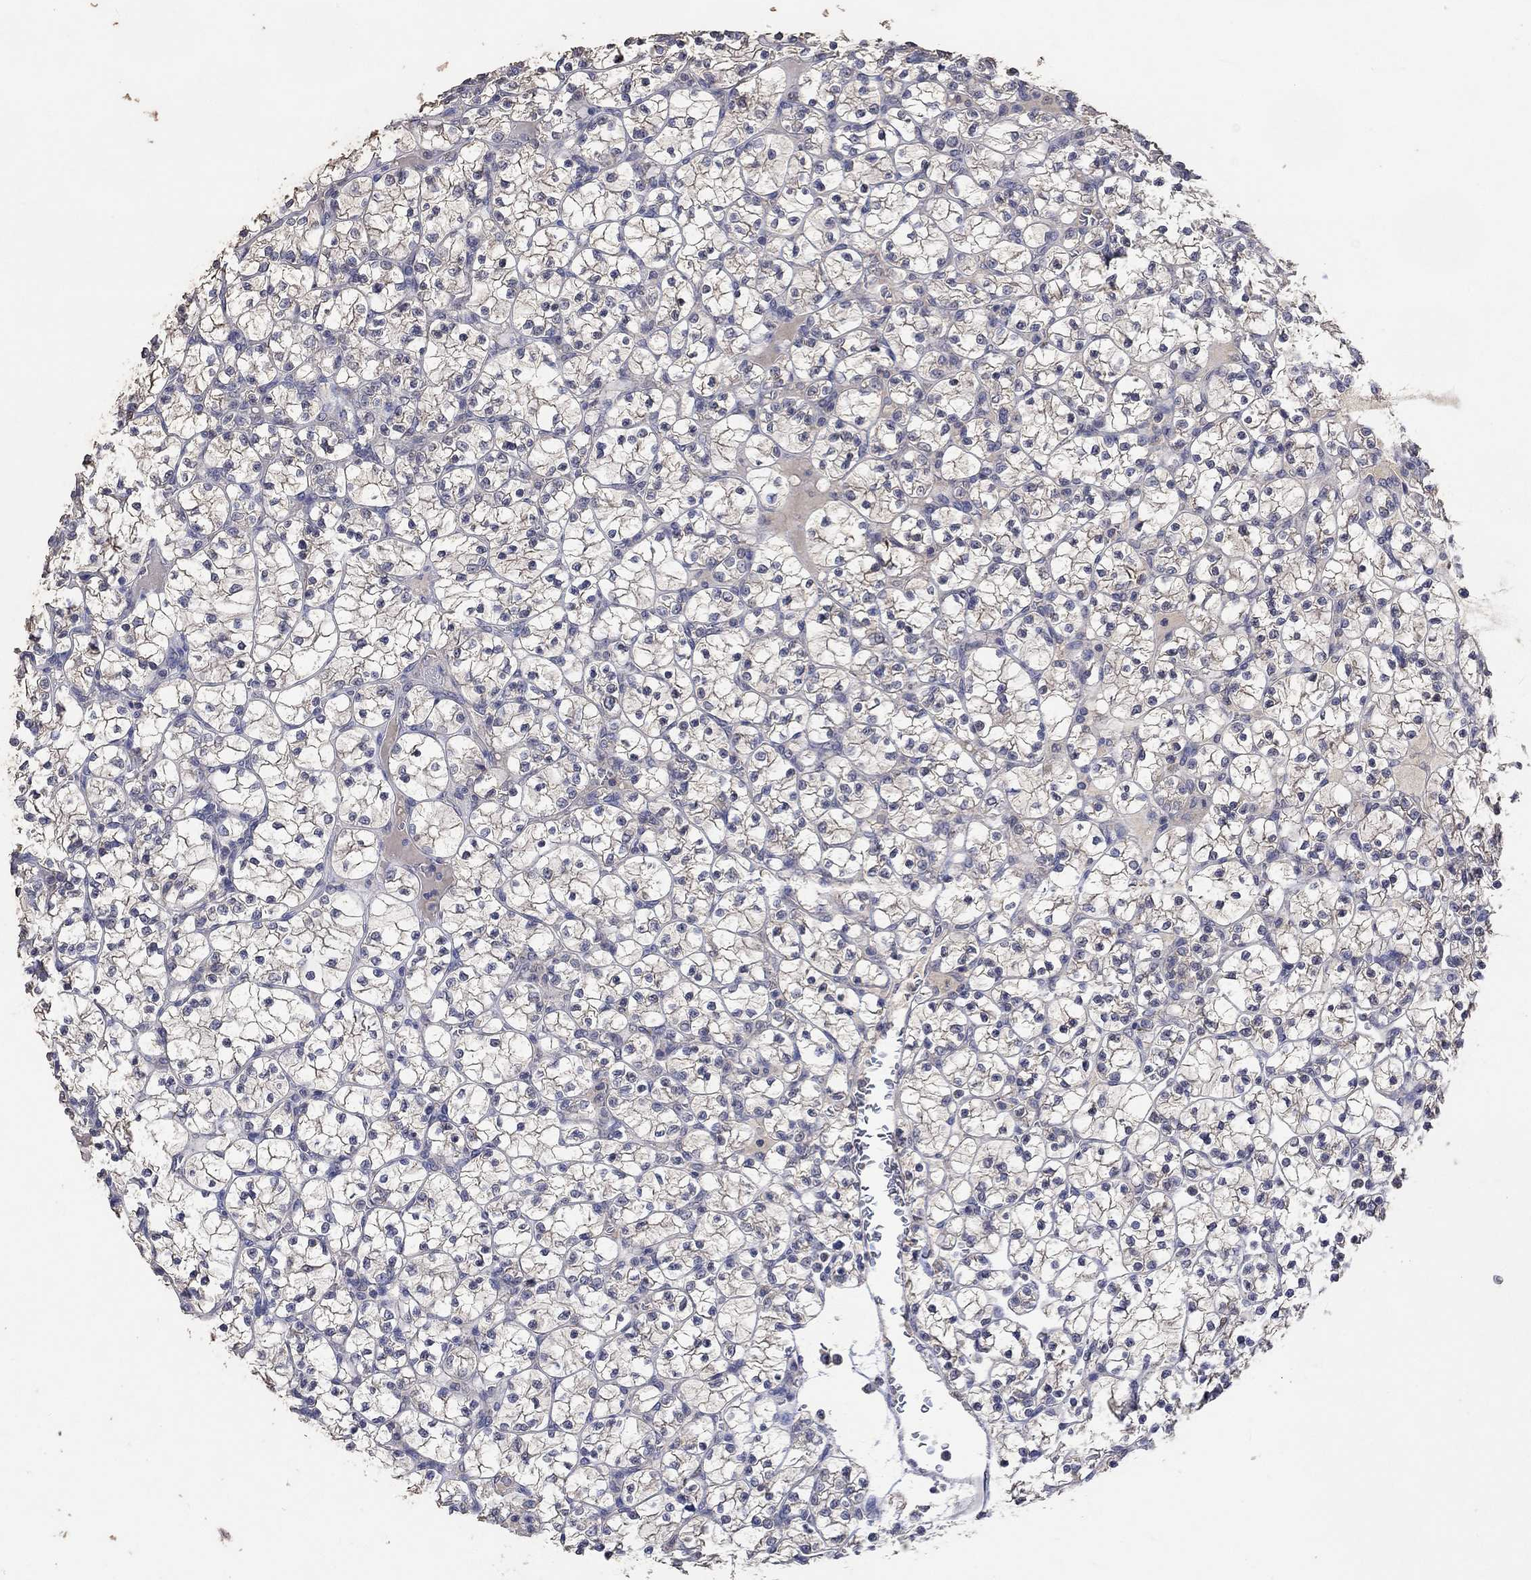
{"staining": {"intensity": "weak", "quantity": ">75%", "location": "cytoplasmic/membranous"}, "tissue": "renal cancer", "cell_type": "Tumor cells", "image_type": "cancer", "snomed": [{"axis": "morphology", "description": "Adenocarcinoma, NOS"}, {"axis": "topography", "description": "Kidney"}], "caption": "Renal cancer (adenocarcinoma) stained with immunohistochemistry (IHC) exhibits weak cytoplasmic/membranous positivity in approximately >75% of tumor cells.", "gene": "PTPN20", "patient": {"sex": "female", "age": 89}}